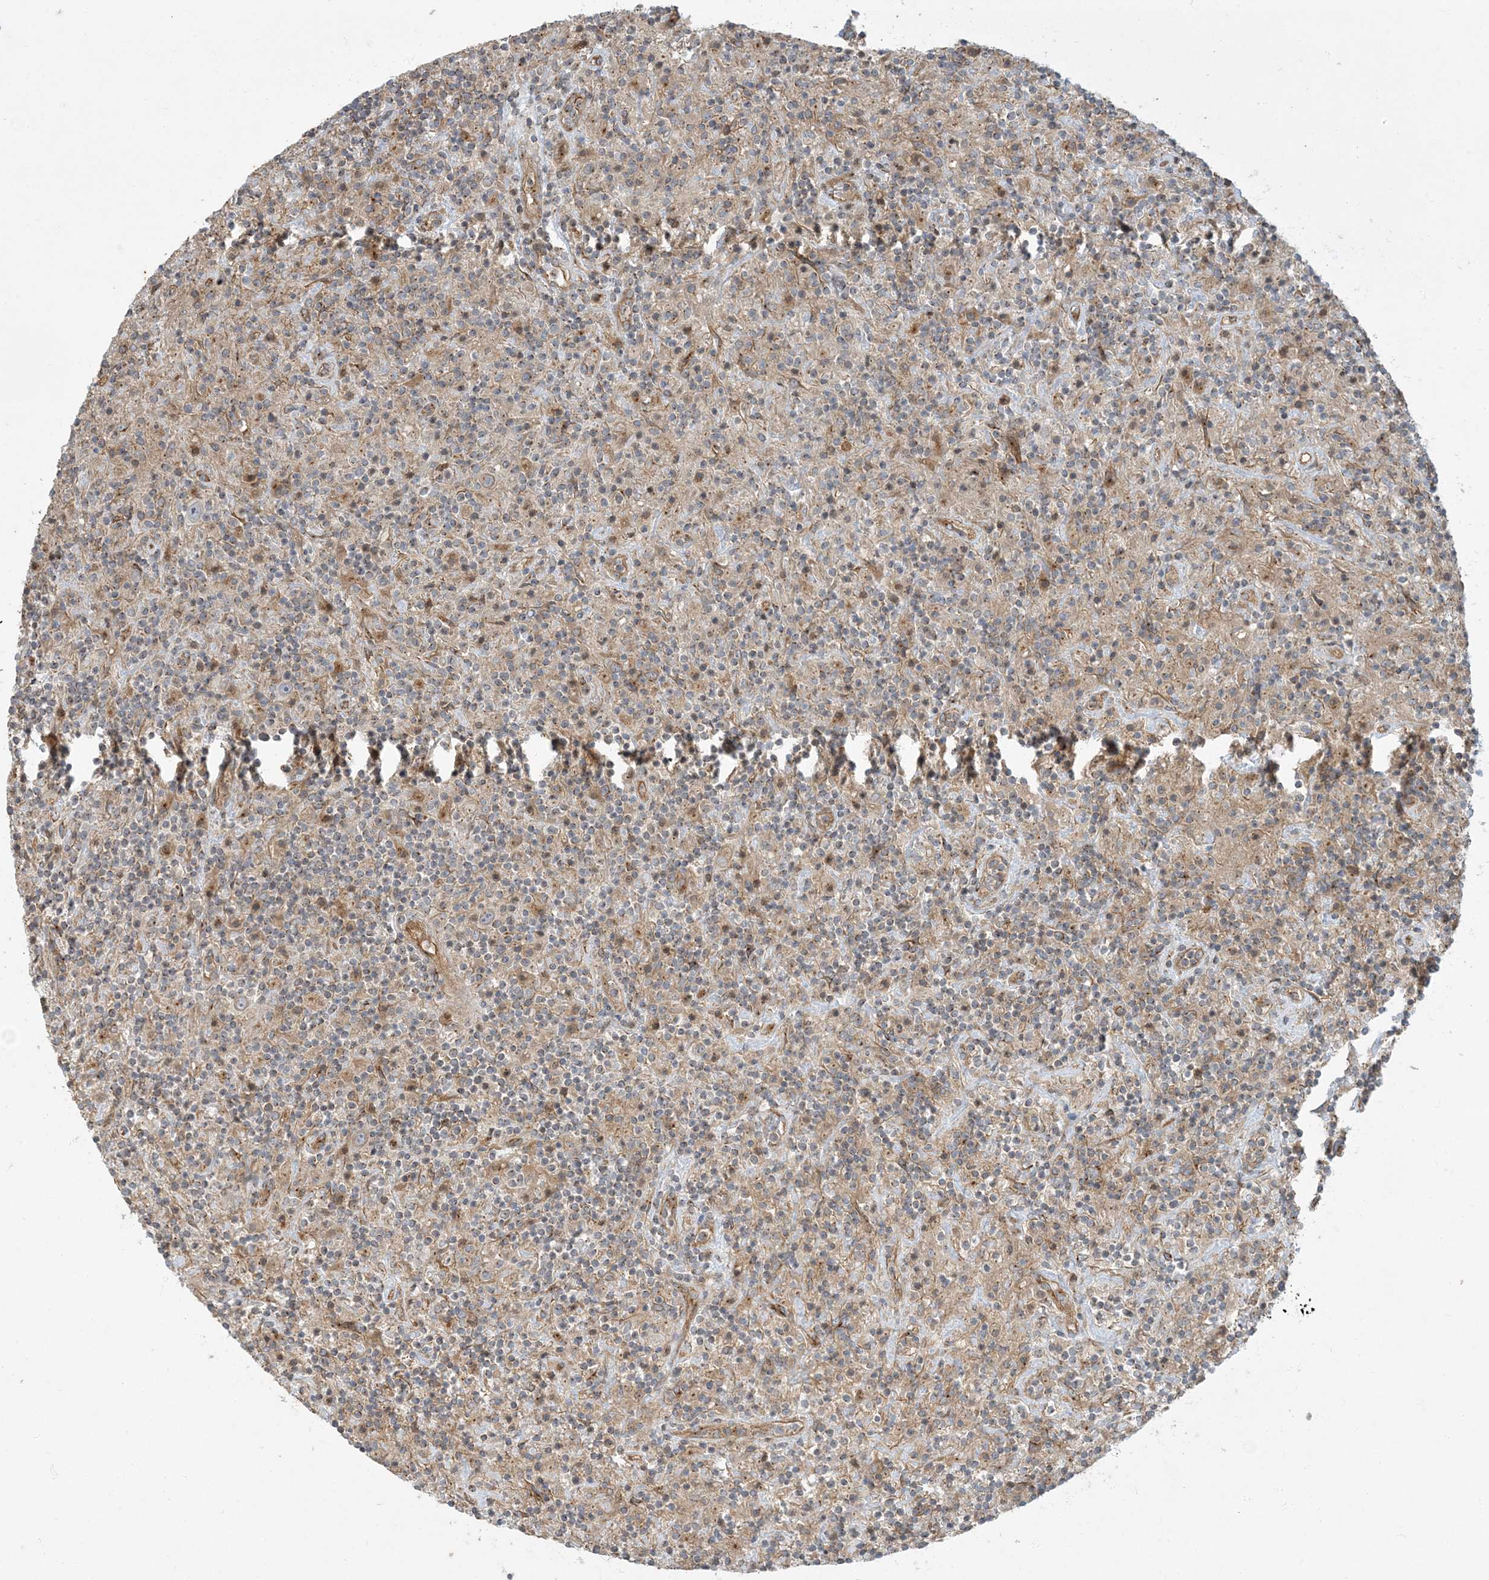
{"staining": {"intensity": "weak", "quantity": "<25%", "location": "cytoplasmic/membranous"}, "tissue": "lymphoma", "cell_type": "Tumor cells", "image_type": "cancer", "snomed": [{"axis": "morphology", "description": "Hodgkin's disease, NOS"}, {"axis": "topography", "description": "Lymph node"}], "caption": "High power microscopy image of an immunohistochemistry (IHC) photomicrograph of Hodgkin's disease, revealing no significant positivity in tumor cells.", "gene": "ATP23", "patient": {"sex": "male", "age": 70}}